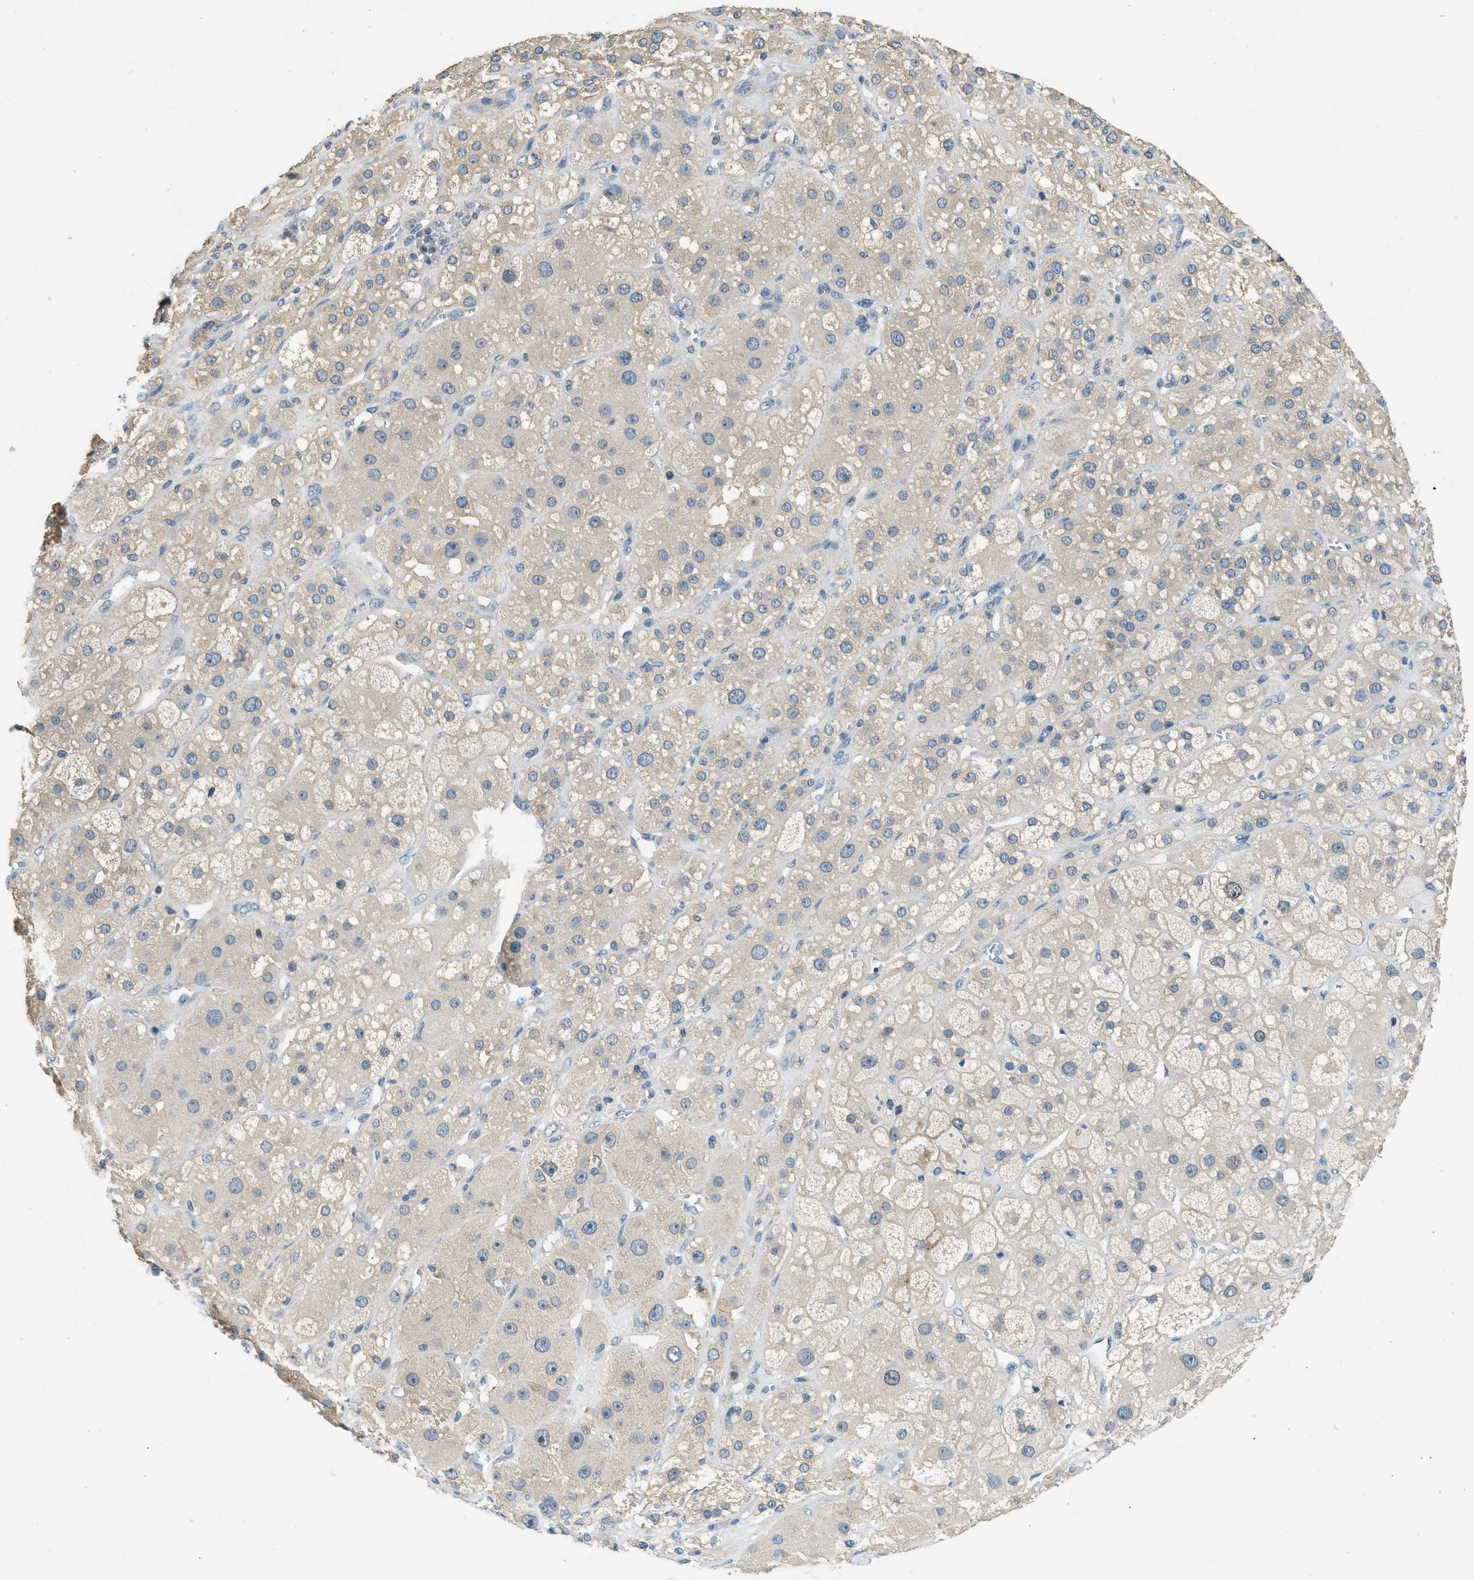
{"staining": {"intensity": "weak", "quantity": "25%-75%", "location": "cytoplasmic/membranous"}, "tissue": "adrenal gland", "cell_type": "Glandular cells", "image_type": "normal", "snomed": [{"axis": "morphology", "description": "Normal tissue, NOS"}, {"axis": "topography", "description": "Adrenal gland"}], "caption": "Unremarkable adrenal gland exhibits weak cytoplasmic/membranous staining in approximately 25%-75% of glandular cells.", "gene": "MIS18A", "patient": {"sex": "female", "age": 47}}